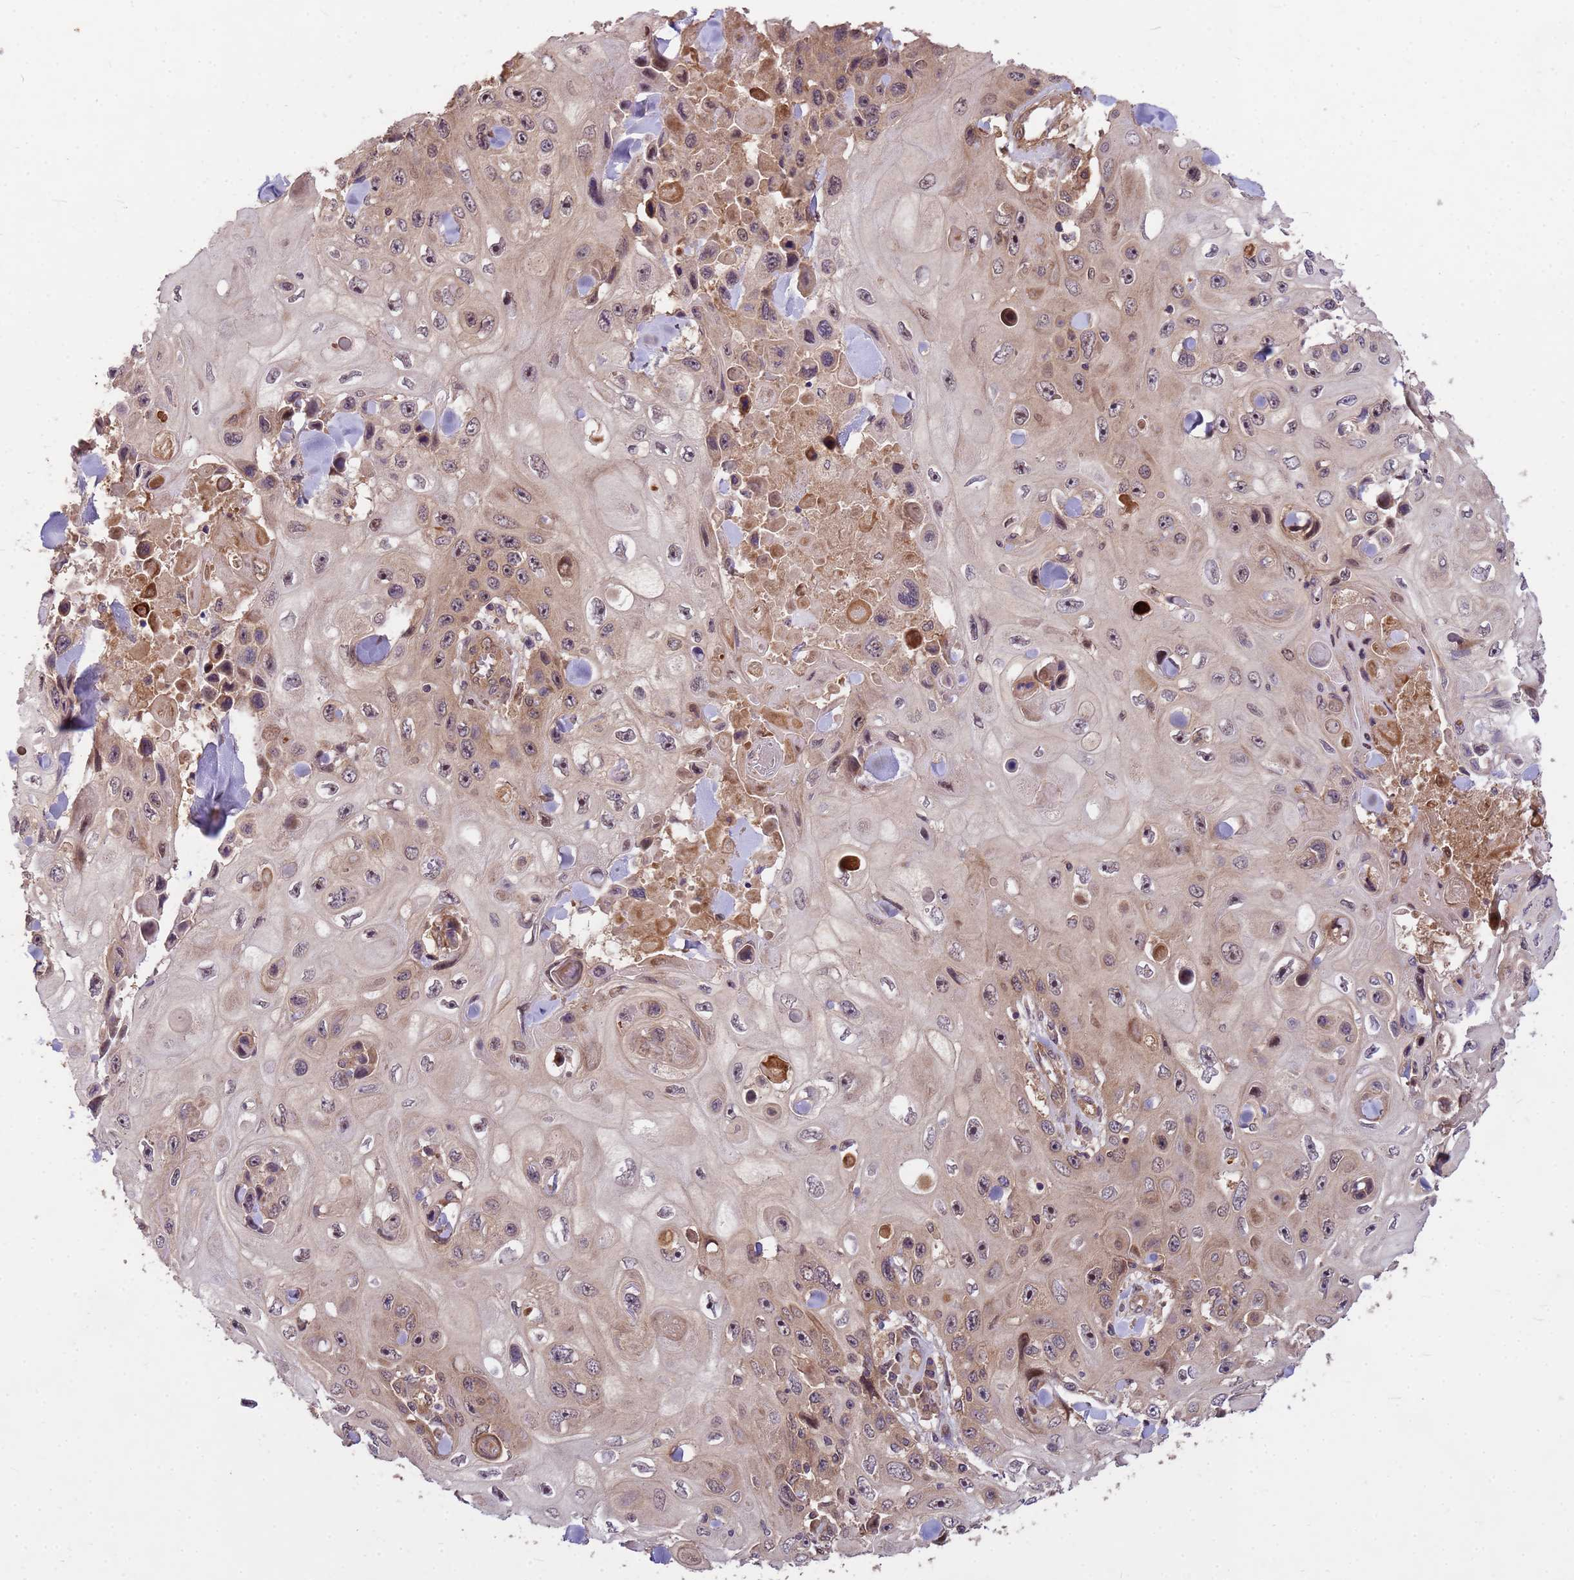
{"staining": {"intensity": "moderate", "quantity": "25%-75%", "location": "cytoplasmic/membranous"}, "tissue": "skin cancer", "cell_type": "Tumor cells", "image_type": "cancer", "snomed": [{"axis": "morphology", "description": "Squamous cell carcinoma, NOS"}, {"axis": "topography", "description": "Skin"}], "caption": "A brown stain shows moderate cytoplasmic/membranous expression of a protein in human squamous cell carcinoma (skin) tumor cells. (IHC, brightfield microscopy, high magnification).", "gene": "PPP2CB", "patient": {"sex": "male", "age": 82}}